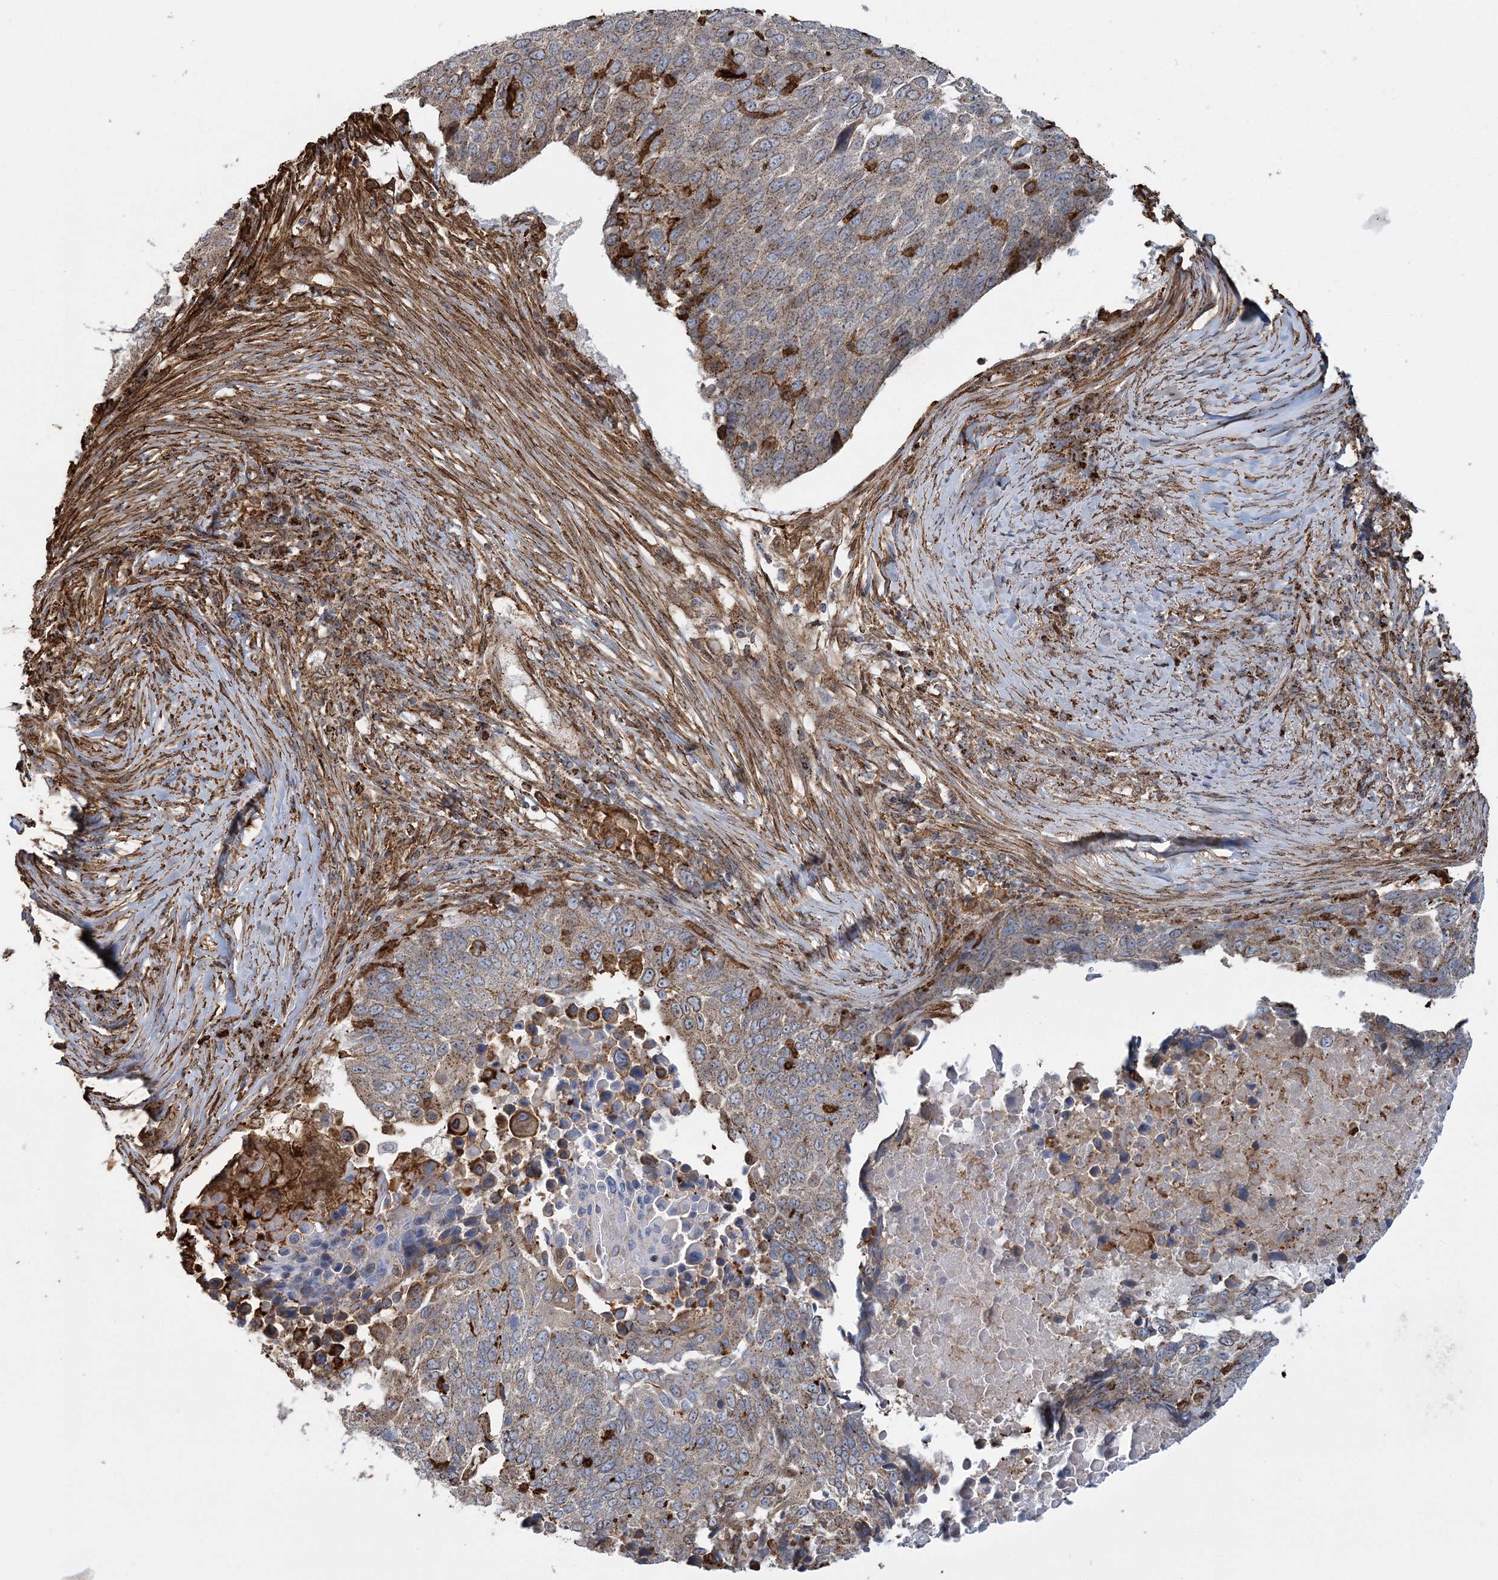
{"staining": {"intensity": "weak", "quantity": ">75%", "location": "cytoplasmic/membranous"}, "tissue": "lung cancer", "cell_type": "Tumor cells", "image_type": "cancer", "snomed": [{"axis": "morphology", "description": "Squamous cell carcinoma, NOS"}, {"axis": "topography", "description": "Lung"}], "caption": "Protein staining shows weak cytoplasmic/membranous expression in about >75% of tumor cells in lung cancer (squamous cell carcinoma).", "gene": "TRAF3IP2", "patient": {"sex": "male", "age": 66}}